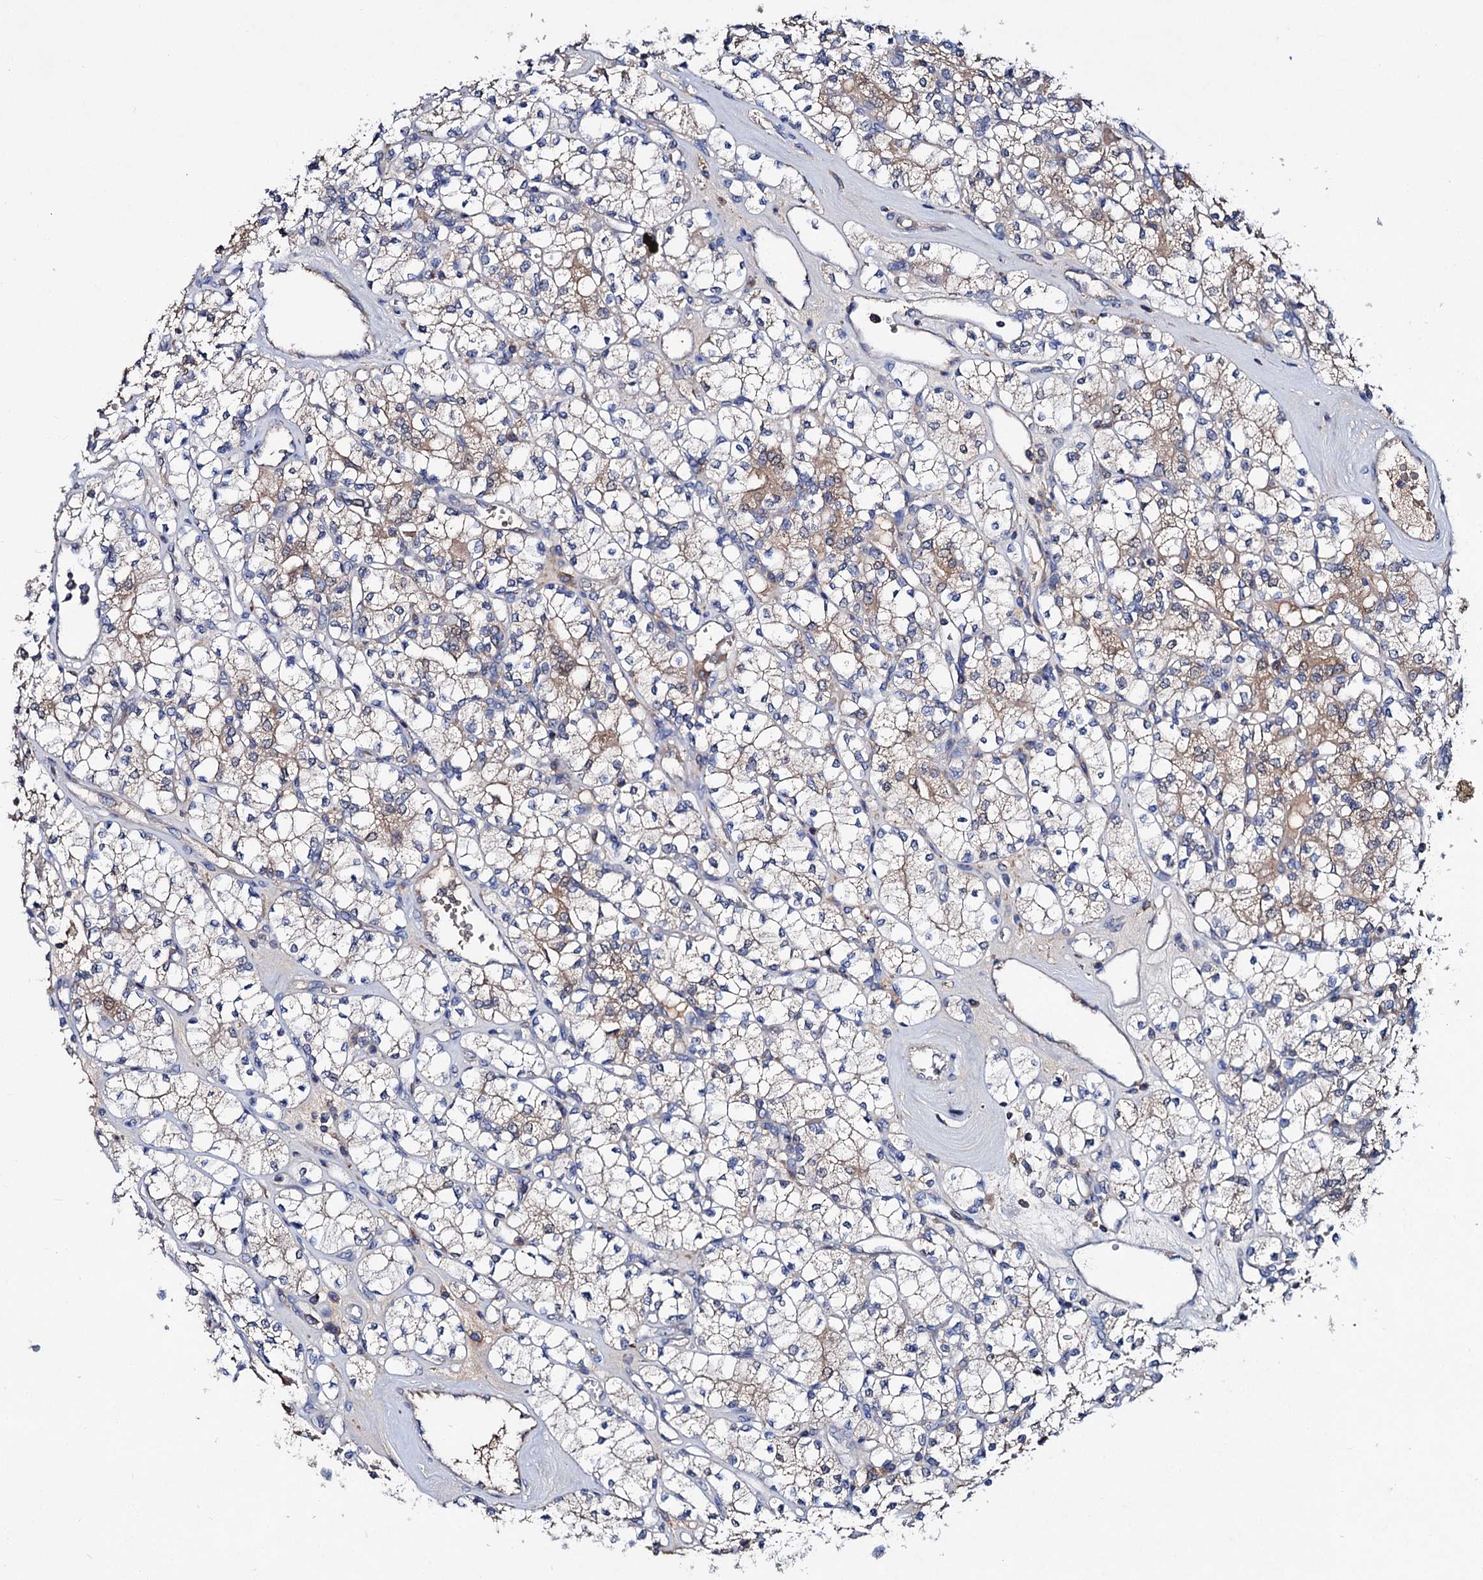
{"staining": {"intensity": "weak", "quantity": "25%-75%", "location": "cytoplasmic/membranous"}, "tissue": "renal cancer", "cell_type": "Tumor cells", "image_type": "cancer", "snomed": [{"axis": "morphology", "description": "Adenocarcinoma, NOS"}, {"axis": "topography", "description": "Kidney"}], "caption": "This histopathology image exhibits renal cancer (adenocarcinoma) stained with immunohistochemistry to label a protein in brown. The cytoplasmic/membranous of tumor cells show weak positivity for the protein. Nuclei are counter-stained blue.", "gene": "CLPB", "patient": {"sex": "male", "age": 77}}